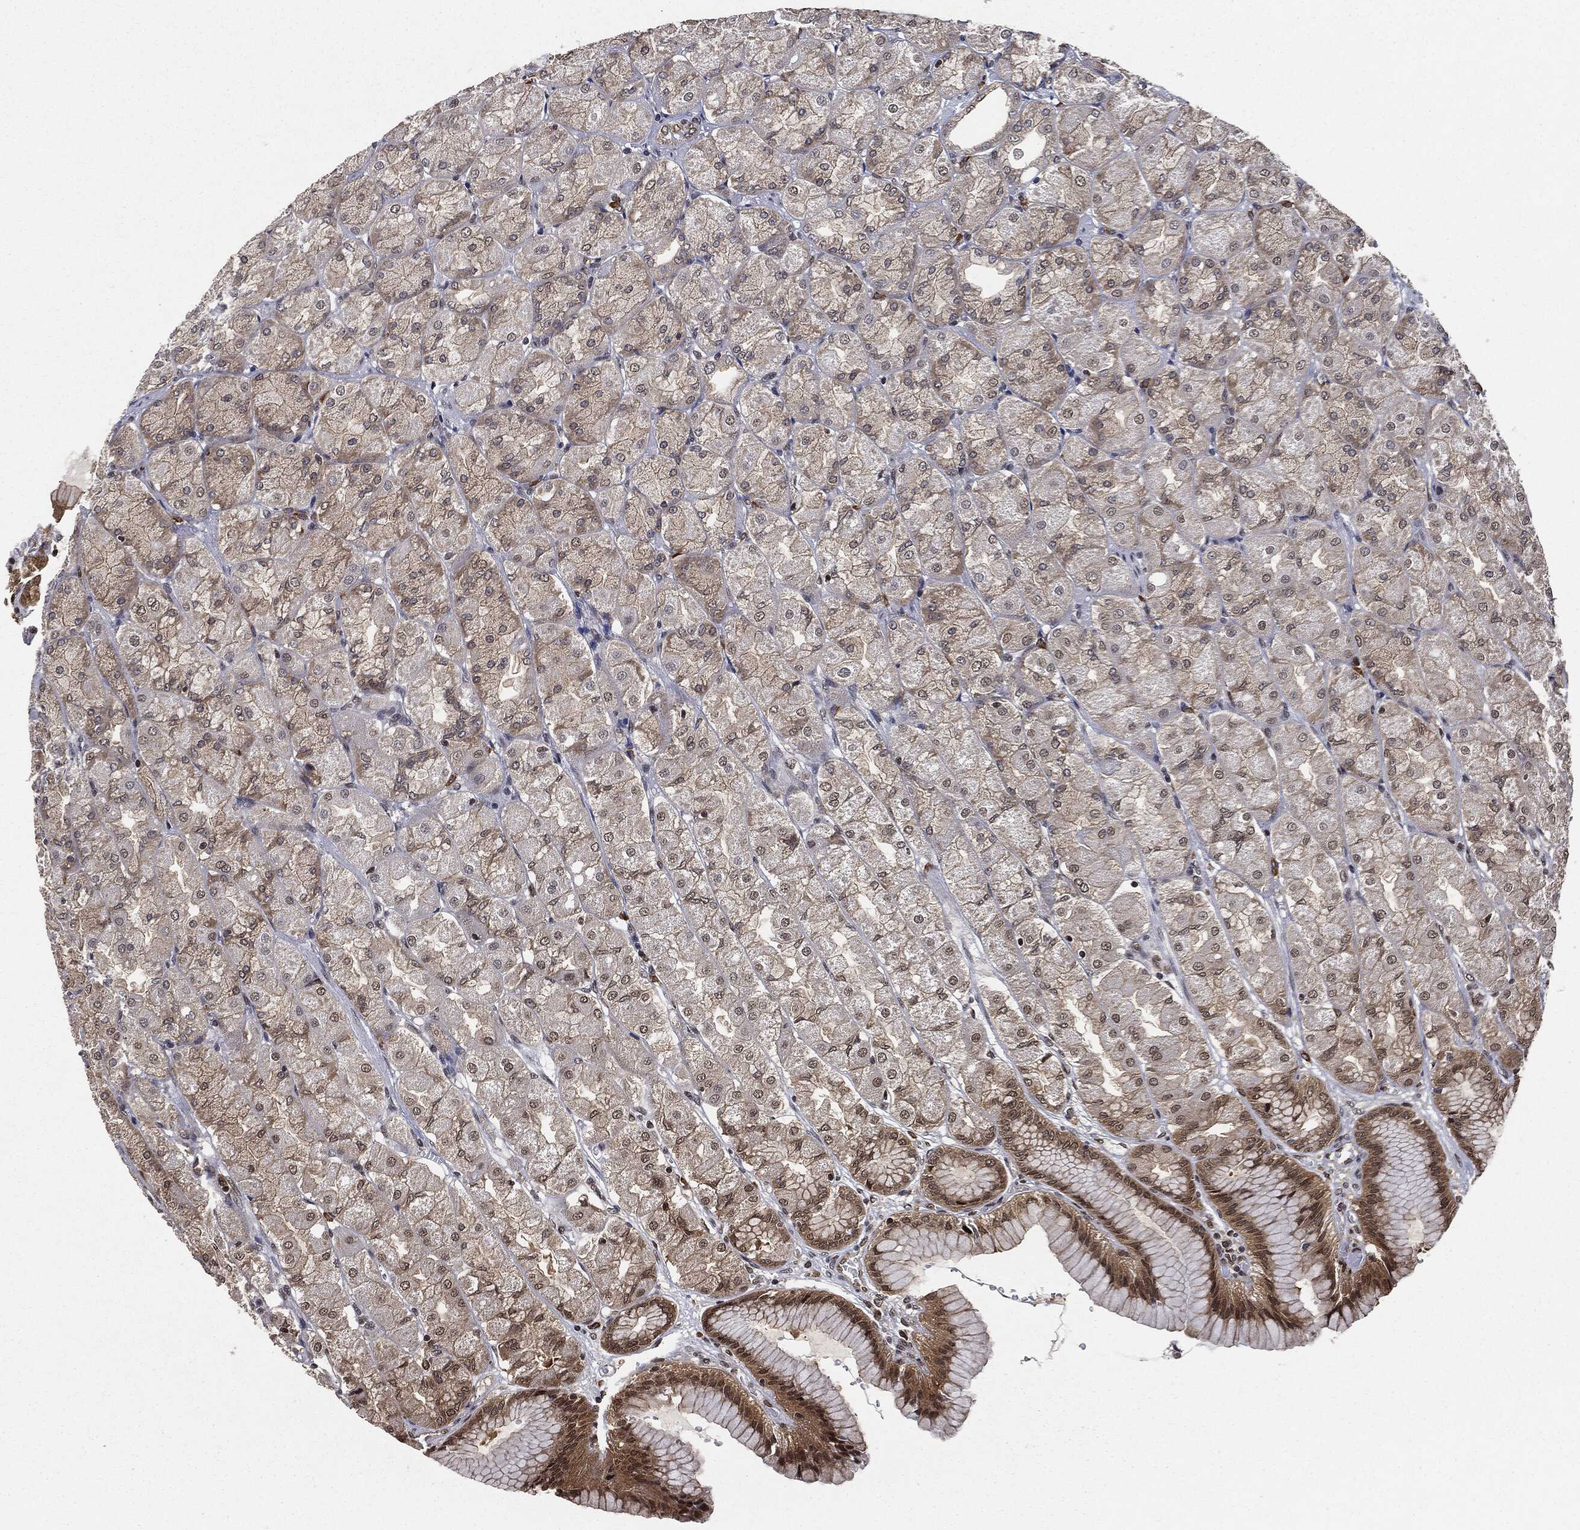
{"staining": {"intensity": "moderate", "quantity": "<25%", "location": "cytoplasmic/membranous,nuclear"}, "tissue": "stomach", "cell_type": "Glandular cells", "image_type": "normal", "snomed": [{"axis": "morphology", "description": "Normal tissue, NOS"}, {"axis": "morphology", "description": "Adenocarcinoma, NOS"}, {"axis": "morphology", "description": "Adenocarcinoma, High grade"}, {"axis": "topography", "description": "Stomach, upper"}, {"axis": "topography", "description": "Stomach"}], "caption": "Unremarkable stomach displays moderate cytoplasmic/membranous,nuclear positivity in about <25% of glandular cells, visualized by immunohistochemistry. The protein is shown in brown color, while the nuclei are stained blue.", "gene": "TBC1D22A", "patient": {"sex": "female", "age": 65}}